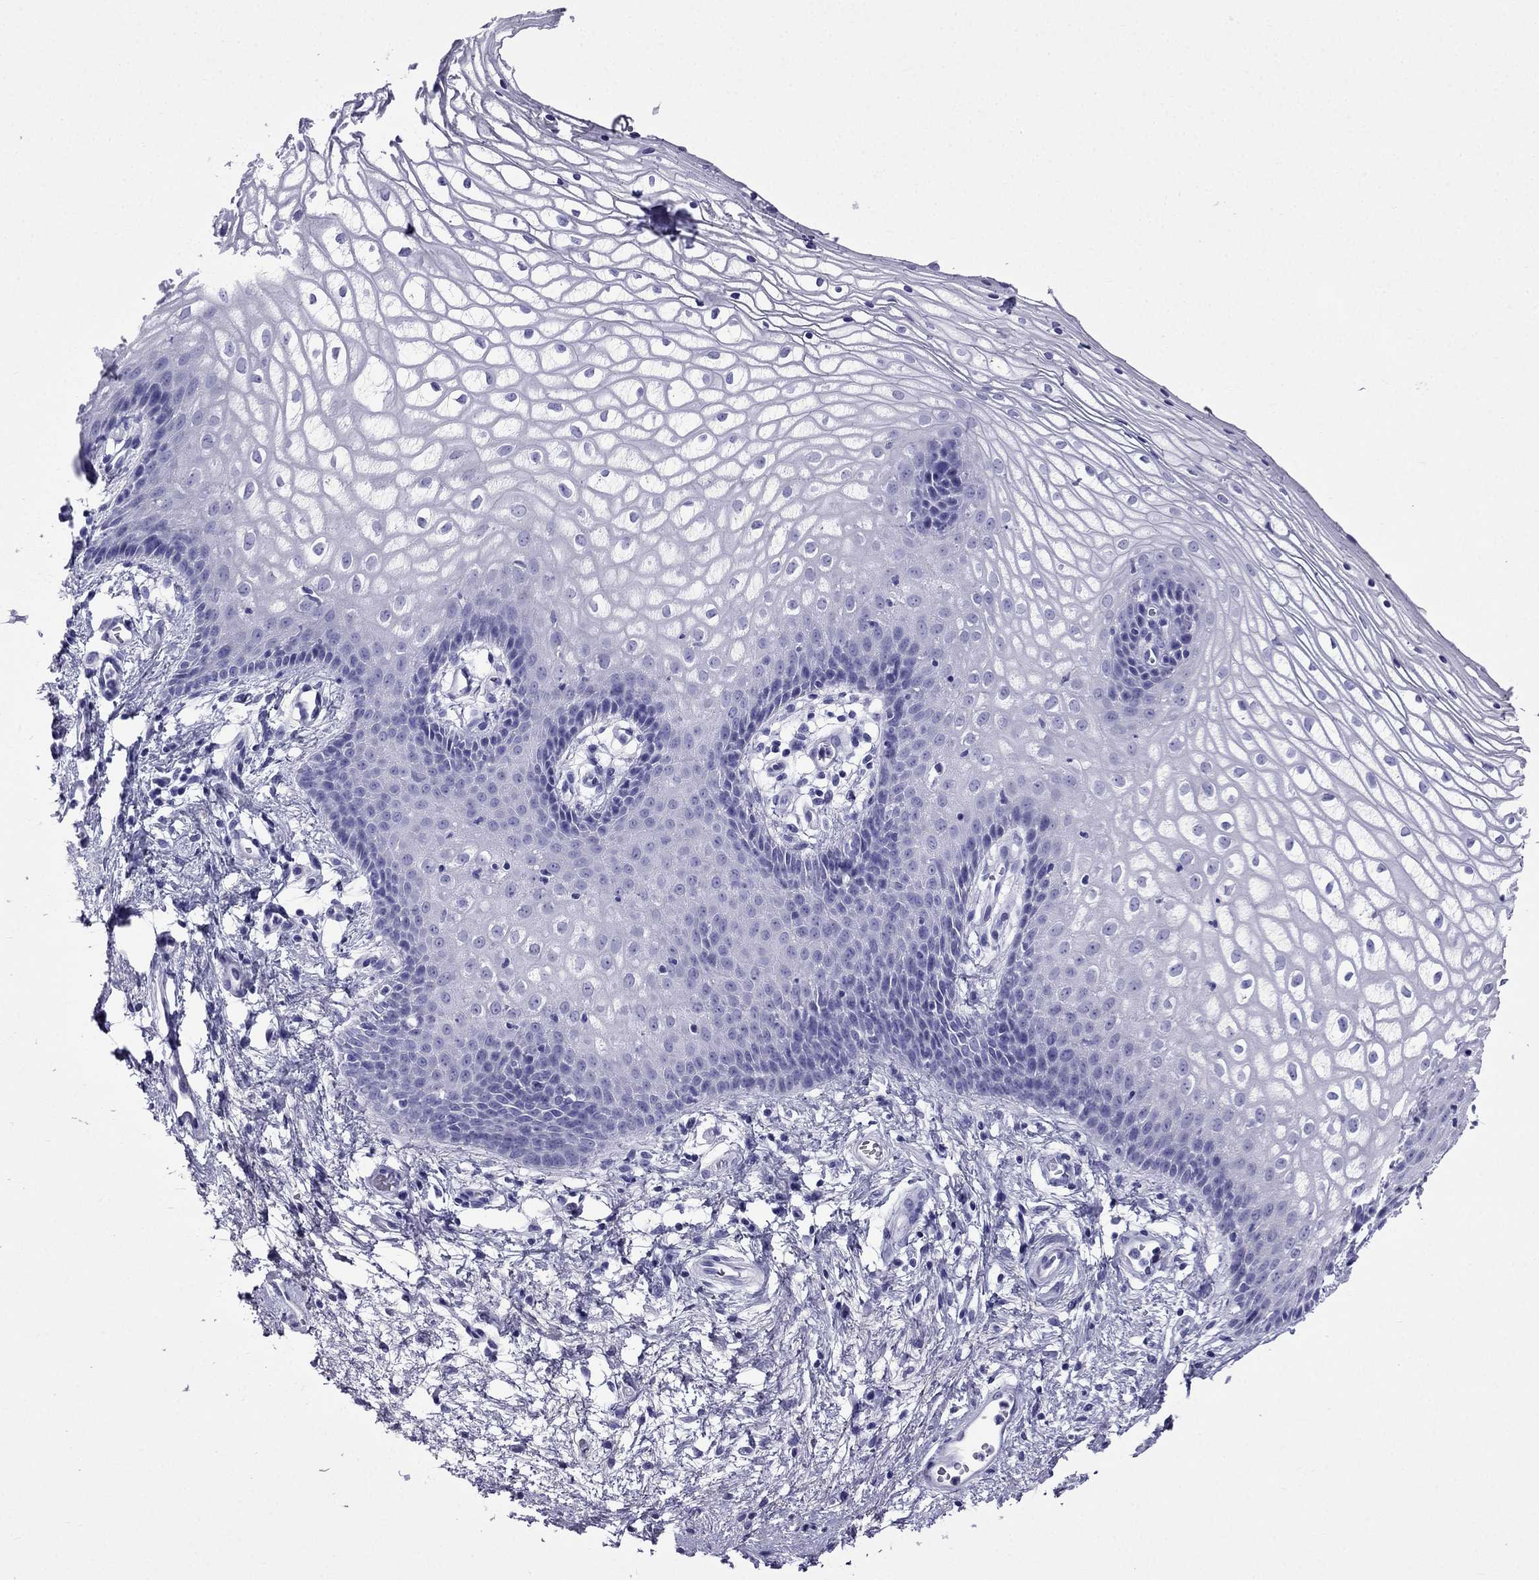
{"staining": {"intensity": "negative", "quantity": "none", "location": "none"}, "tissue": "vagina", "cell_type": "Squamous epithelial cells", "image_type": "normal", "snomed": [{"axis": "morphology", "description": "Normal tissue, NOS"}, {"axis": "topography", "description": "Vagina"}], "caption": "High power microscopy image of an immunohistochemistry (IHC) photomicrograph of normal vagina, revealing no significant staining in squamous epithelial cells. (DAB IHC, high magnification).", "gene": "ARR3", "patient": {"sex": "female", "age": 34}}